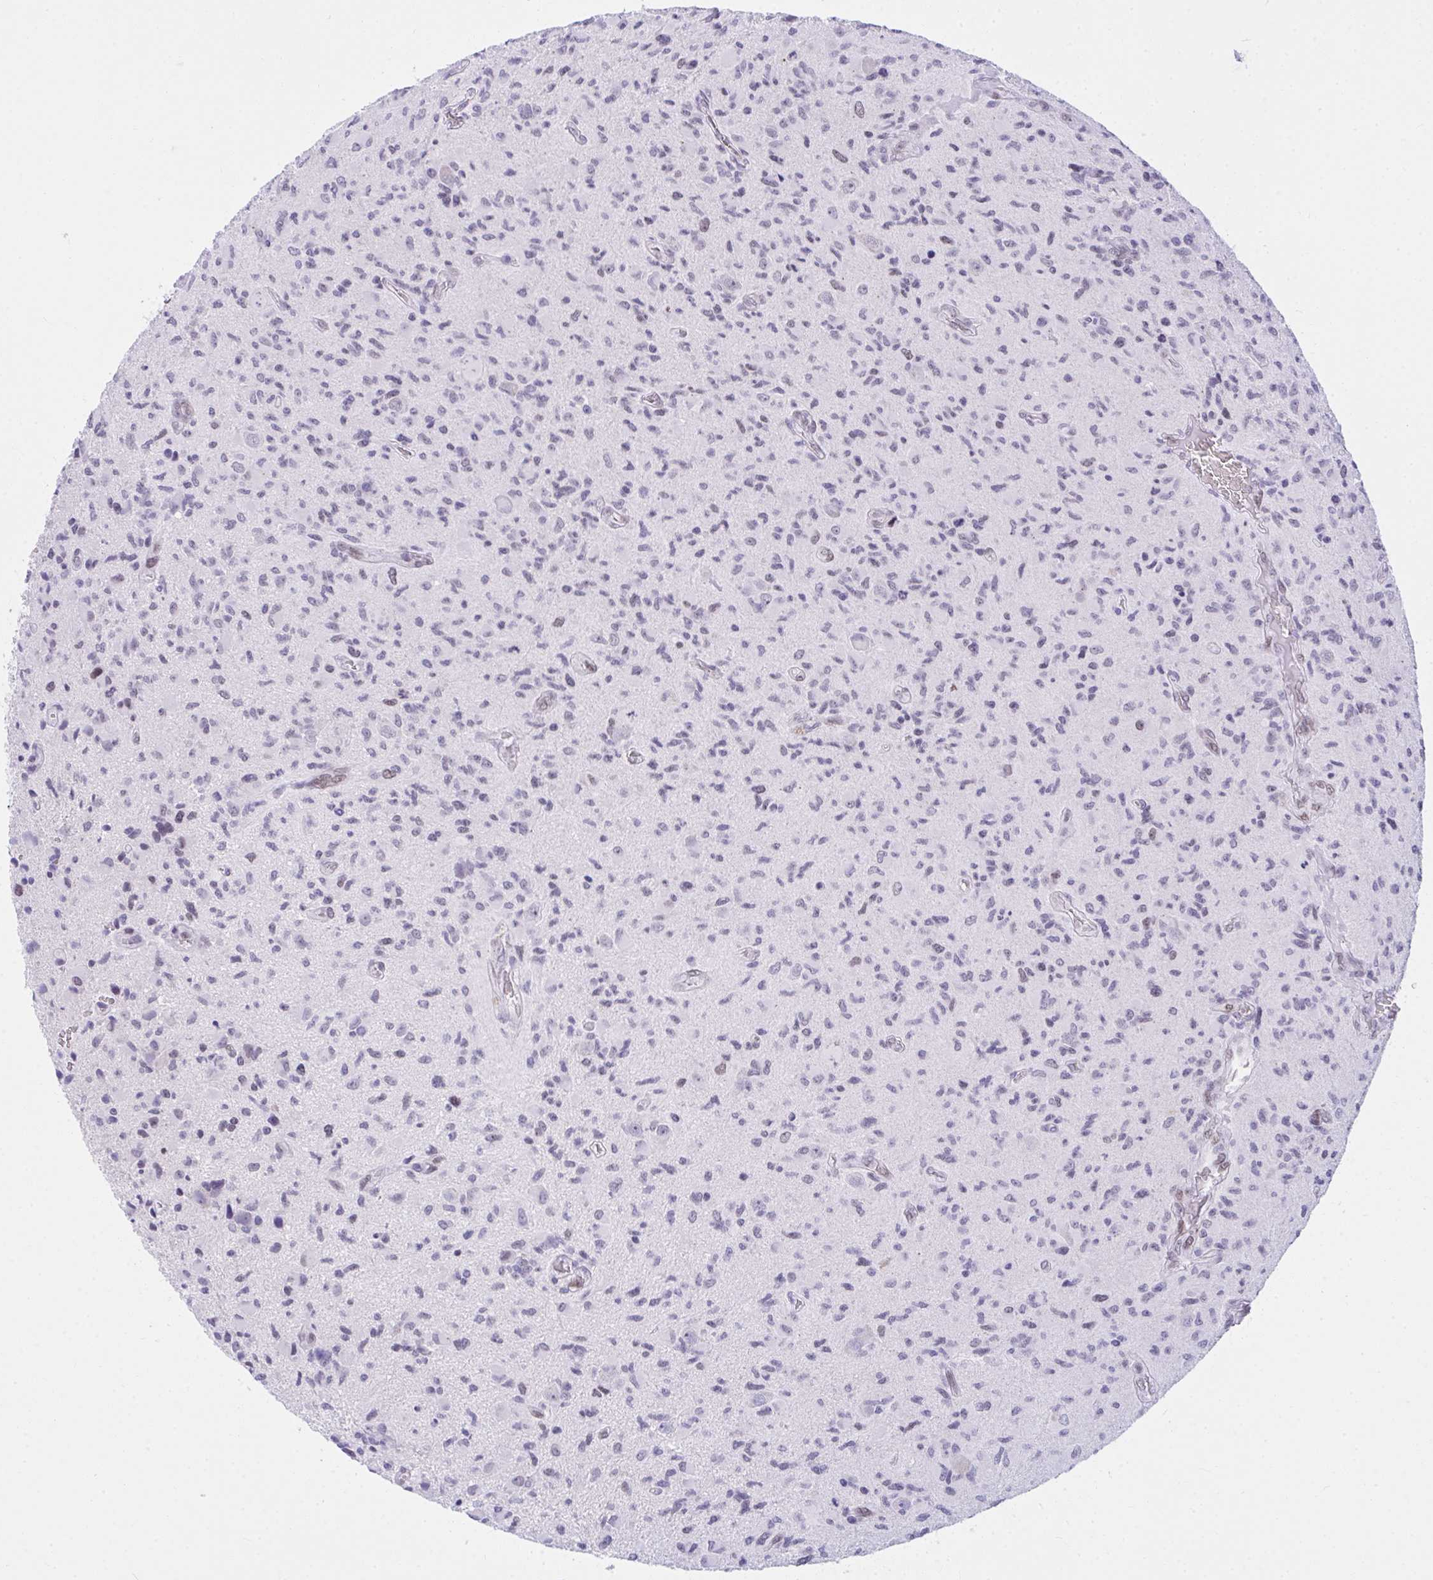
{"staining": {"intensity": "negative", "quantity": "none", "location": "none"}, "tissue": "glioma", "cell_type": "Tumor cells", "image_type": "cancer", "snomed": [{"axis": "morphology", "description": "Glioma, malignant, High grade"}, {"axis": "topography", "description": "Brain"}], "caption": "Tumor cells are negative for protein expression in human high-grade glioma (malignant).", "gene": "TEAD4", "patient": {"sex": "female", "age": 65}}